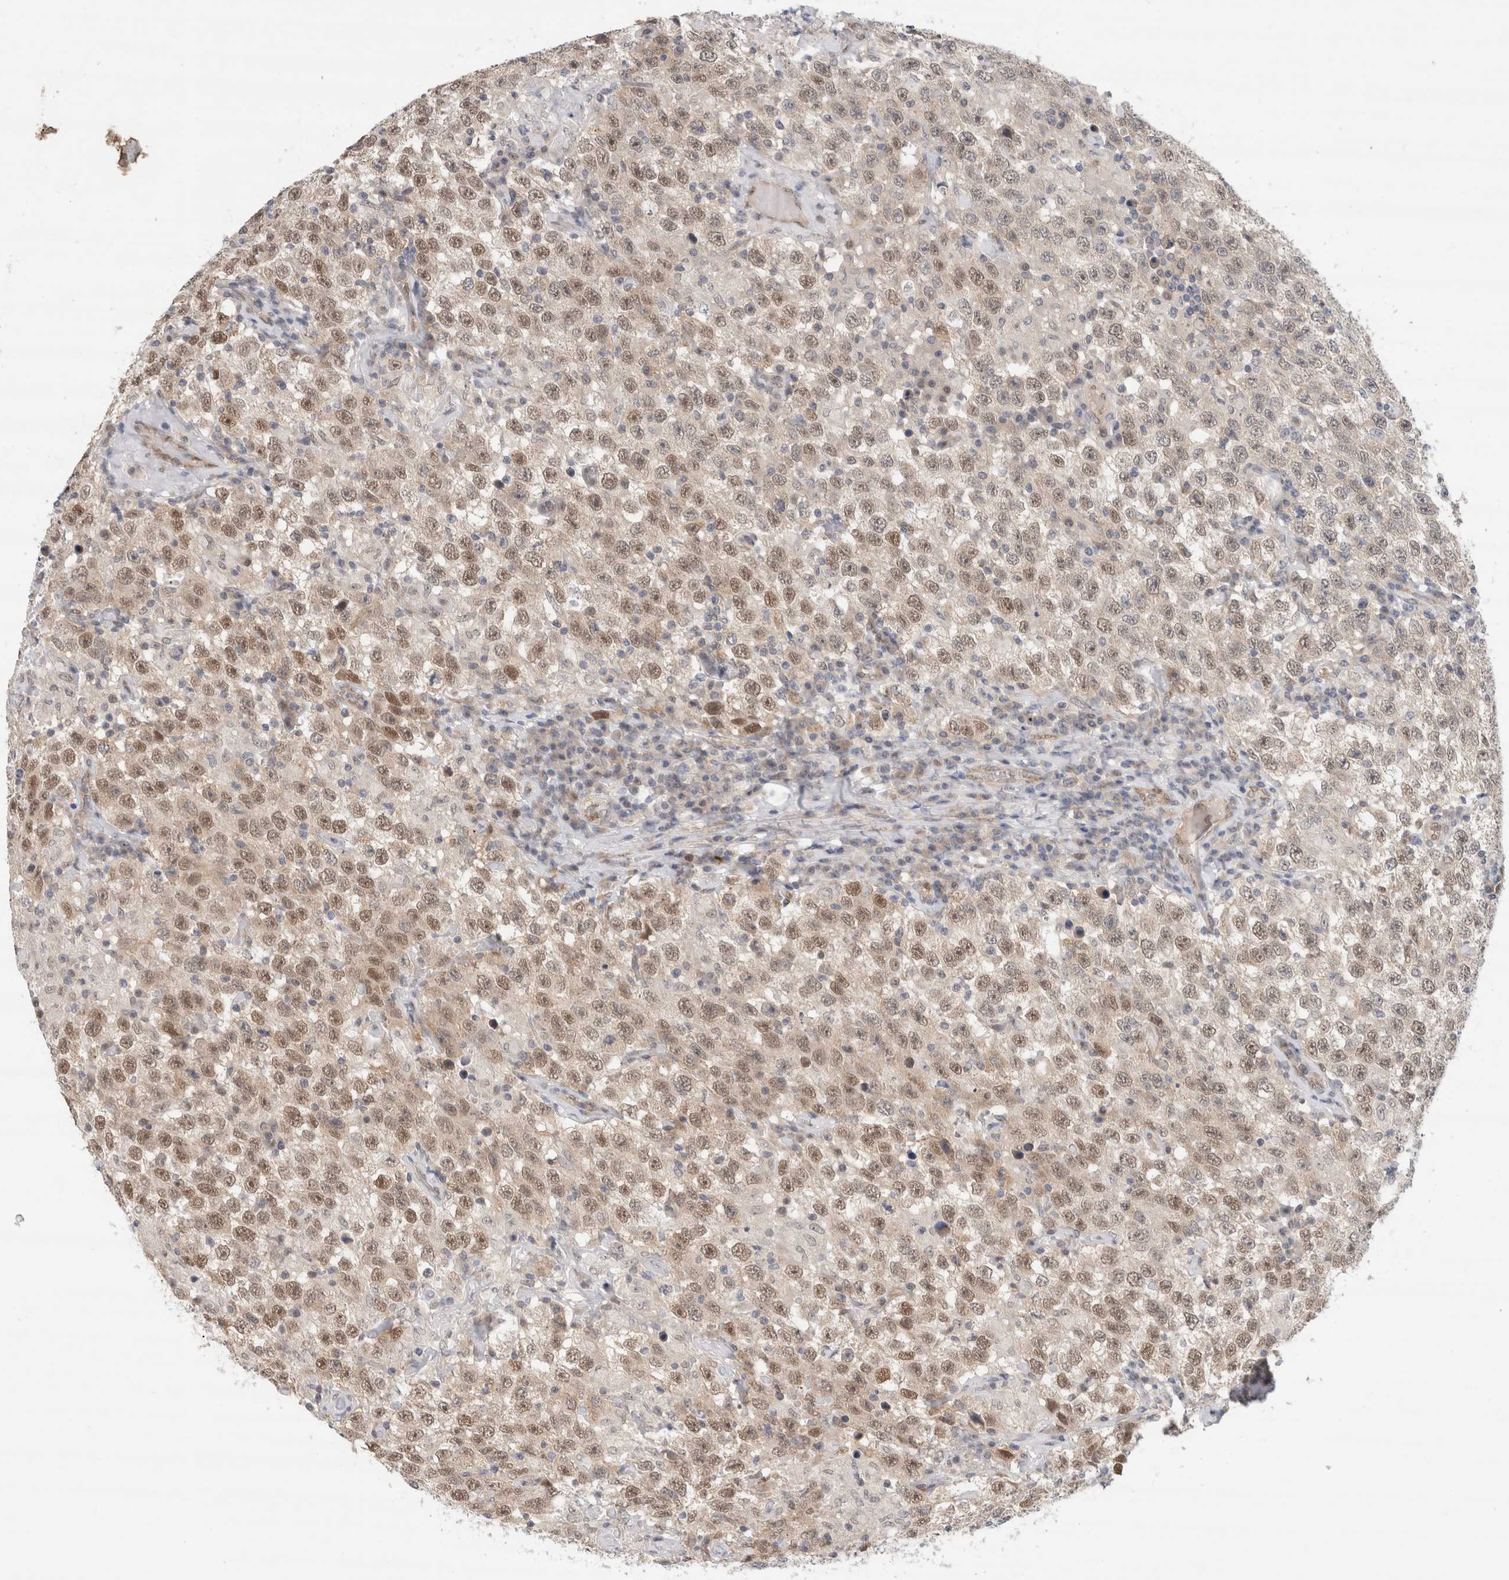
{"staining": {"intensity": "weak", "quantity": ">75%", "location": "nuclear"}, "tissue": "testis cancer", "cell_type": "Tumor cells", "image_type": "cancer", "snomed": [{"axis": "morphology", "description": "Seminoma, NOS"}, {"axis": "topography", "description": "Testis"}], "caption": "This histopathology image reveals testis cancer stained with IHC to label a protein in brown. The nuclear of tumor cells show weak positivity for the protein. Nuclei are counter-stained blue.", "gene": "EIF4G3", "patient": {"sex": "male", "age": 41}}